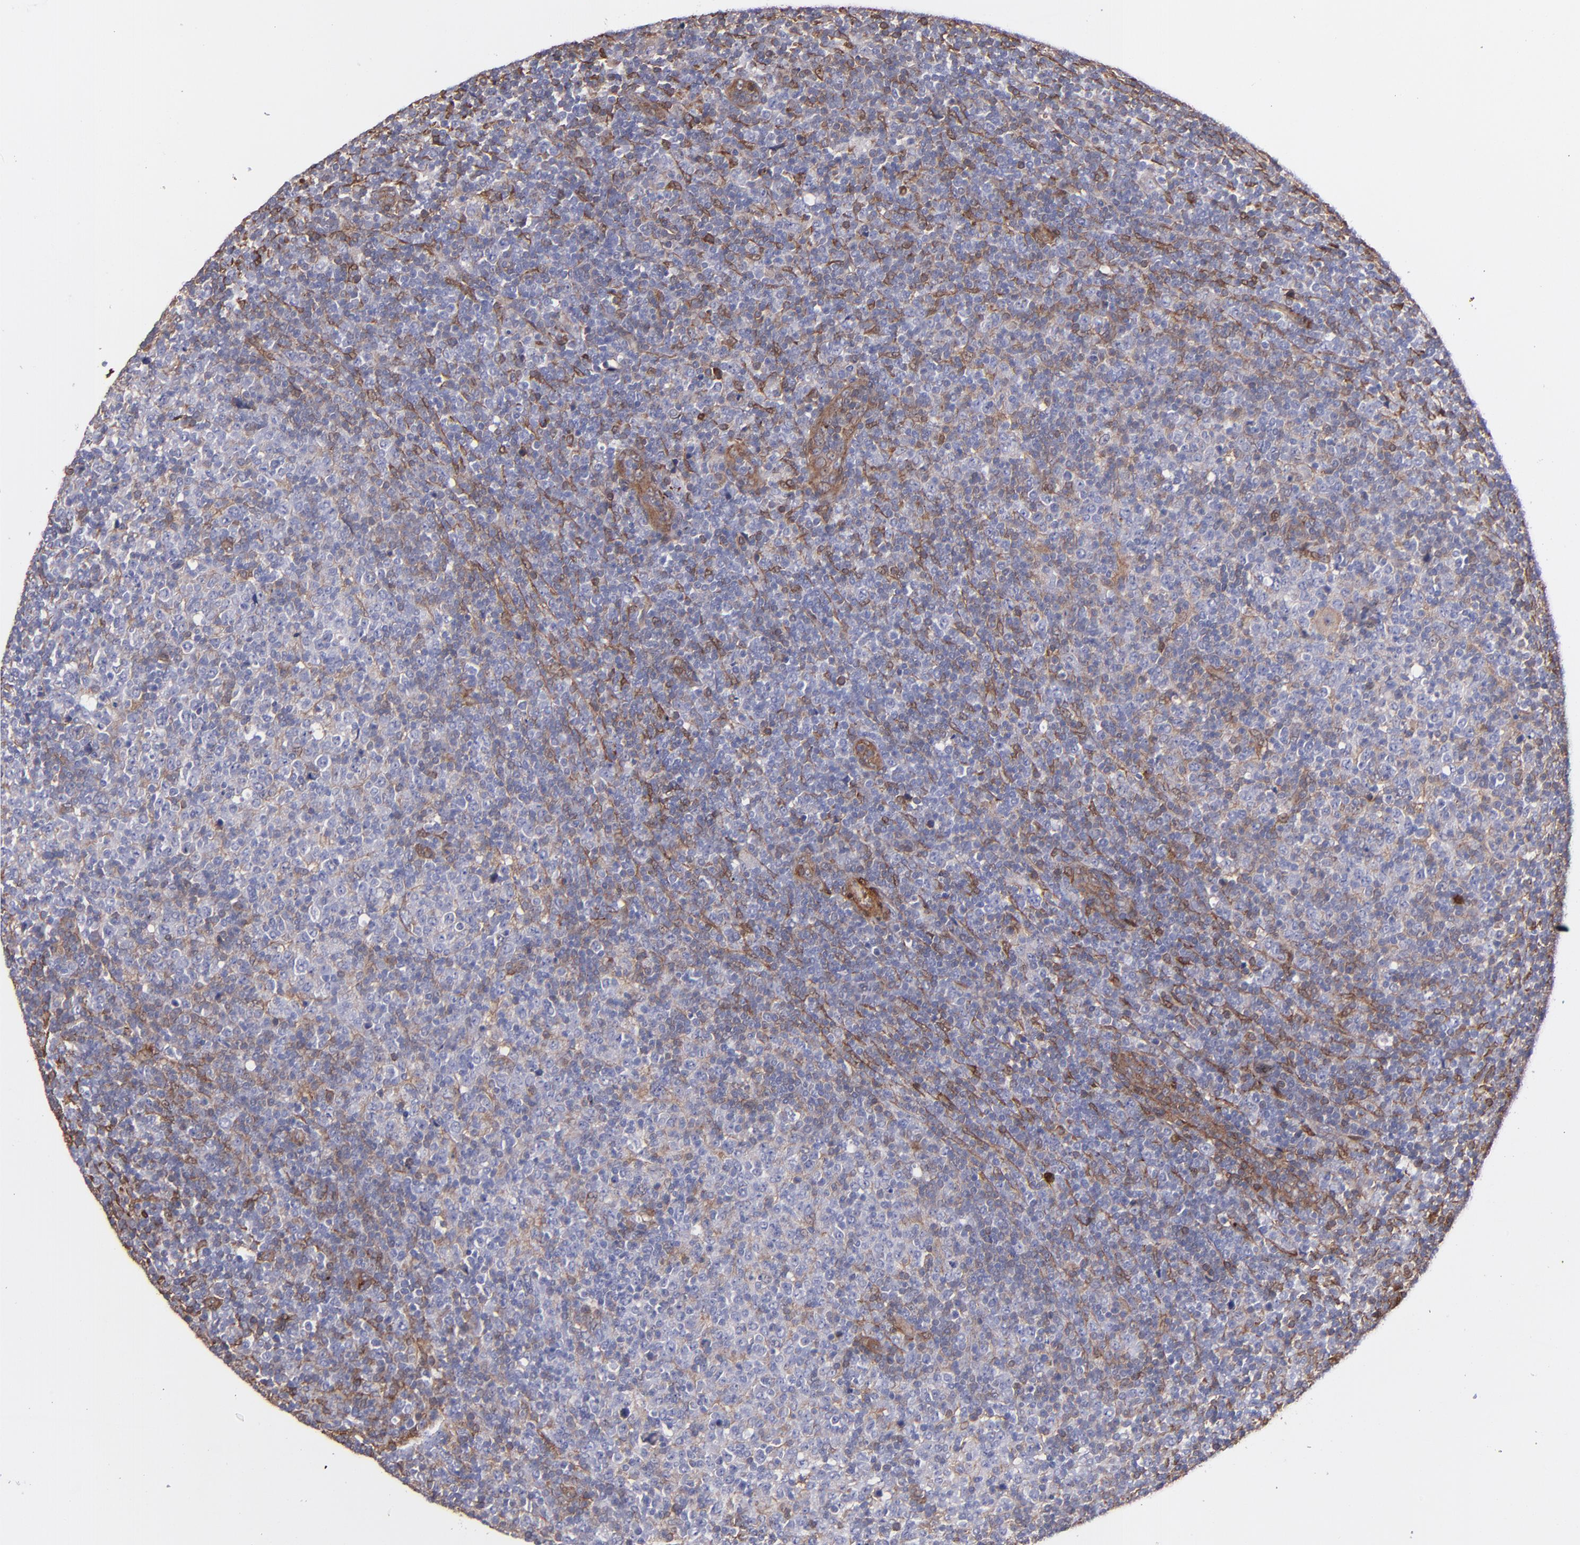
{"staining": {"intensity": "weak", "quantity": "<25%", "location": "cytoplasmic/membranous"}, "tissue": "lymphoma", "cell_type": "Tumor cells", "image_type": "cancer", "snomed": [{"axis": "morphology", "description": "Malignant lymphoma, non-Hodgkin's type, Low grade"}, {"axis": "topography", "description": "Lymph node"}], "caption": "A photomicrograph of low-grade malignant lymphoma, non-Hodgkin's type stained for a protein displays no brown staining in tumor cells.", "gene": "VCL", "patient": {"sex": "male", "age": 70}}